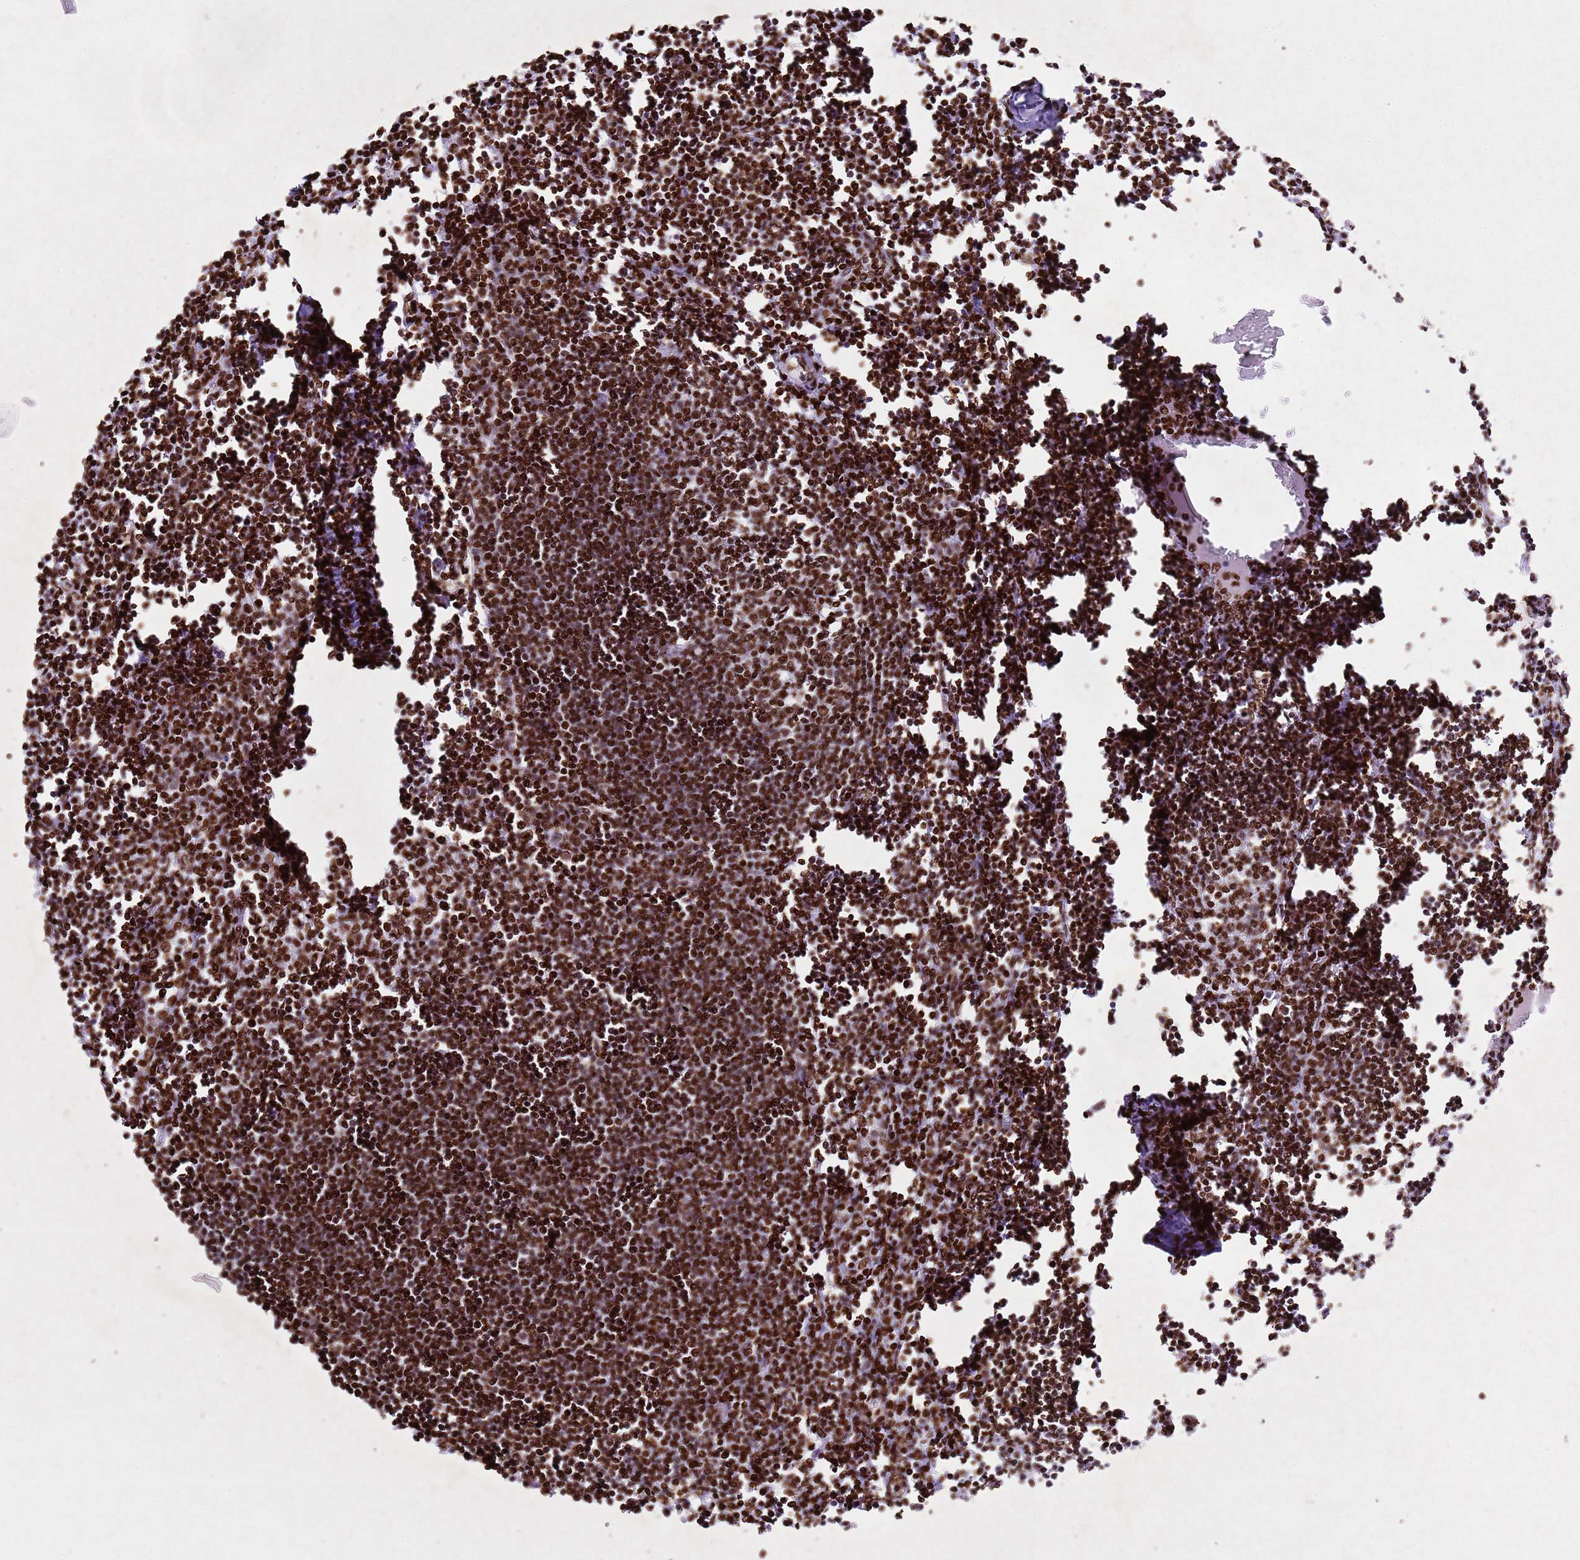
{"staining": {"intensity": "moderate", "quantity": ">75%", "location": "nuclear"}, "tissue": "lymph node", "cell_type": "Germinal center cells", "image_type": "normal", "snomed": [{"axis": "morphology", "description": "Normal tissue, NOS"}, {"axis": "morphology", "description": "Malignant melanoma, Metastatic site"}, {"axis": "topography", "description": "Lymph node"}], "caption": "Immunohistochemical staining of normal human lymph node displays moderate nuclear protein positivity in about >75% of germinal center cells.", "gene": "BMAL1", "patient": {"sex": "male", "age": 41}}